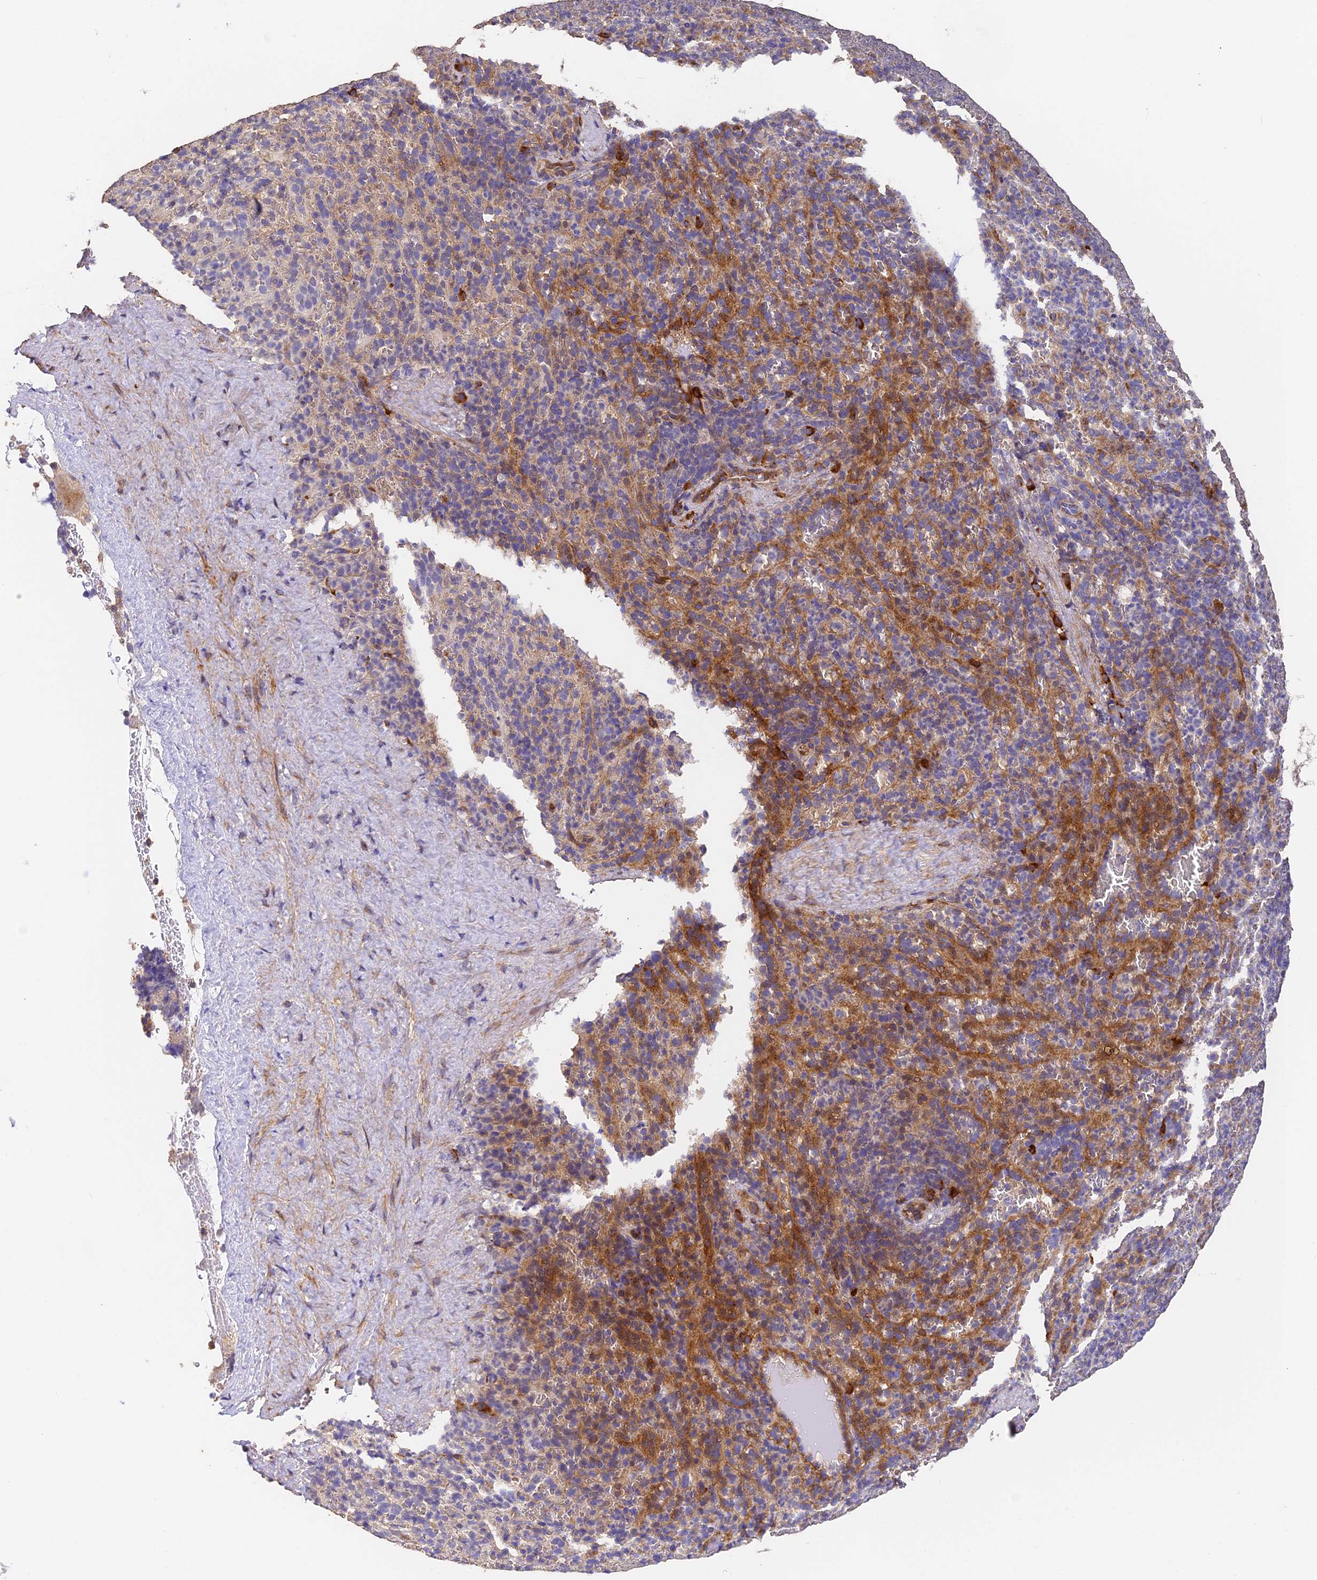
{"staining": {"intensity": "moderate", "quantity": "<25%", "location": "cytoplasmic/membranous"}, "tissue": "spleen", "cell_type": "Cells in red pulp", "image_type": "normal", "snomed": [{"axis": "morphology", "description": "Normal tissue, NOS"}, {"axis": "topography", "description": "Spleen"}], "caption": "This micrograph reveals benign spleen stained with immunohistochemistry (IHC) to label a protein in brown. The cytoplasmic/membranous of cells in red pulp show moderate positivity for the protein. Nuclei are counter-stained blue.", "gene": "SLC11A1", "patient": {"sex": "female", "age": 21}}